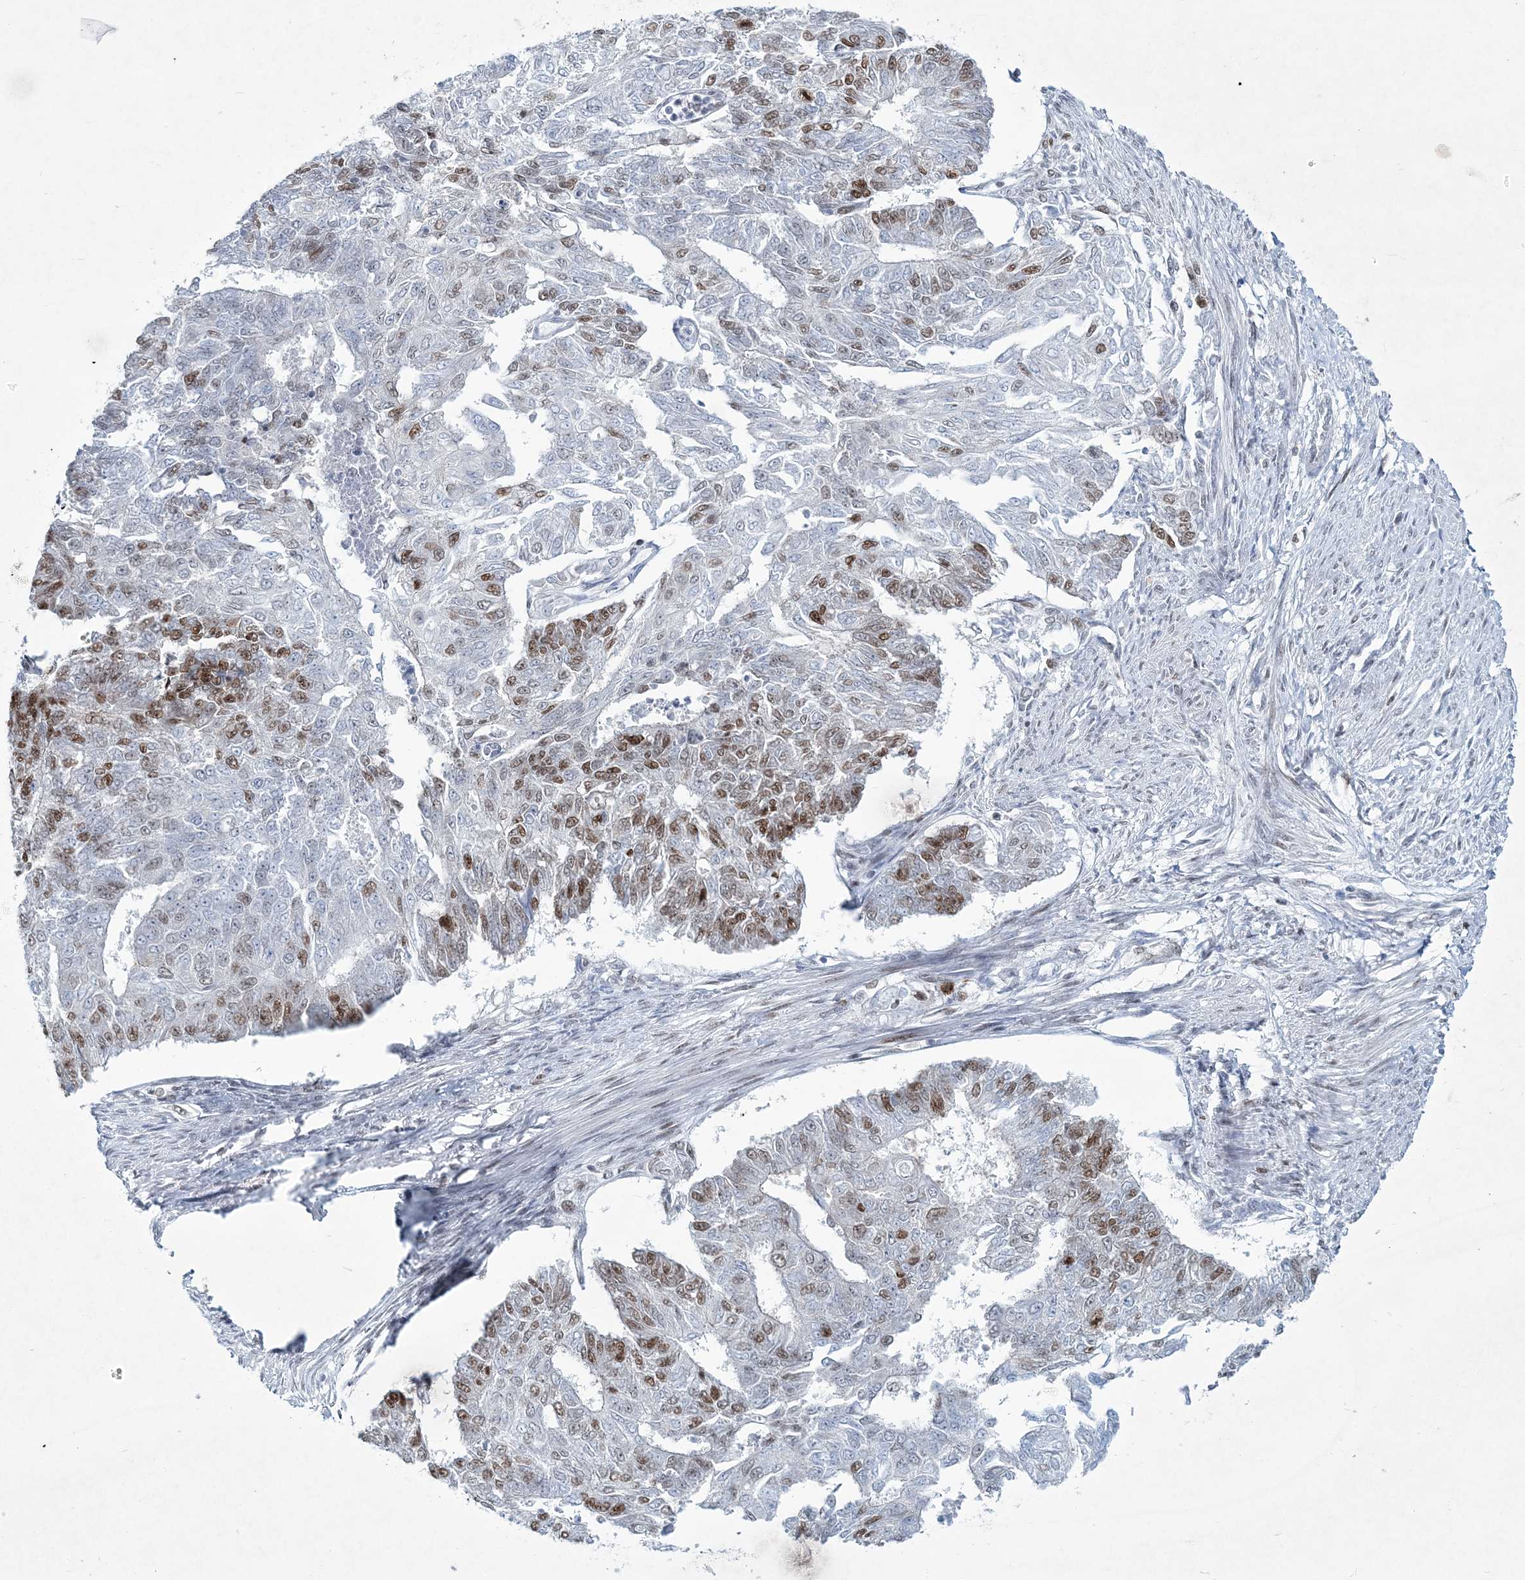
{"staining": {"intensity": "moderate", "quantity": "25%-75%", "location": "nuclear"}, "tissue": "endometrial cancer", "cell_type": "Tumor cells", "image_type": "cancer", "snomed": [{"axis": "morphology", "description": "Adenocarcinoma, NOS"}, {"axis": "topography", "description": "Endometrium"}], "caption": "The immunohistochemical stain highlights moderate nuclear staining in tumor cells of endometrial cancer (adenocarcinoma) tissue.", "gene": "LRRFIP2", "patient": {"sex": "female", "age": 32}}